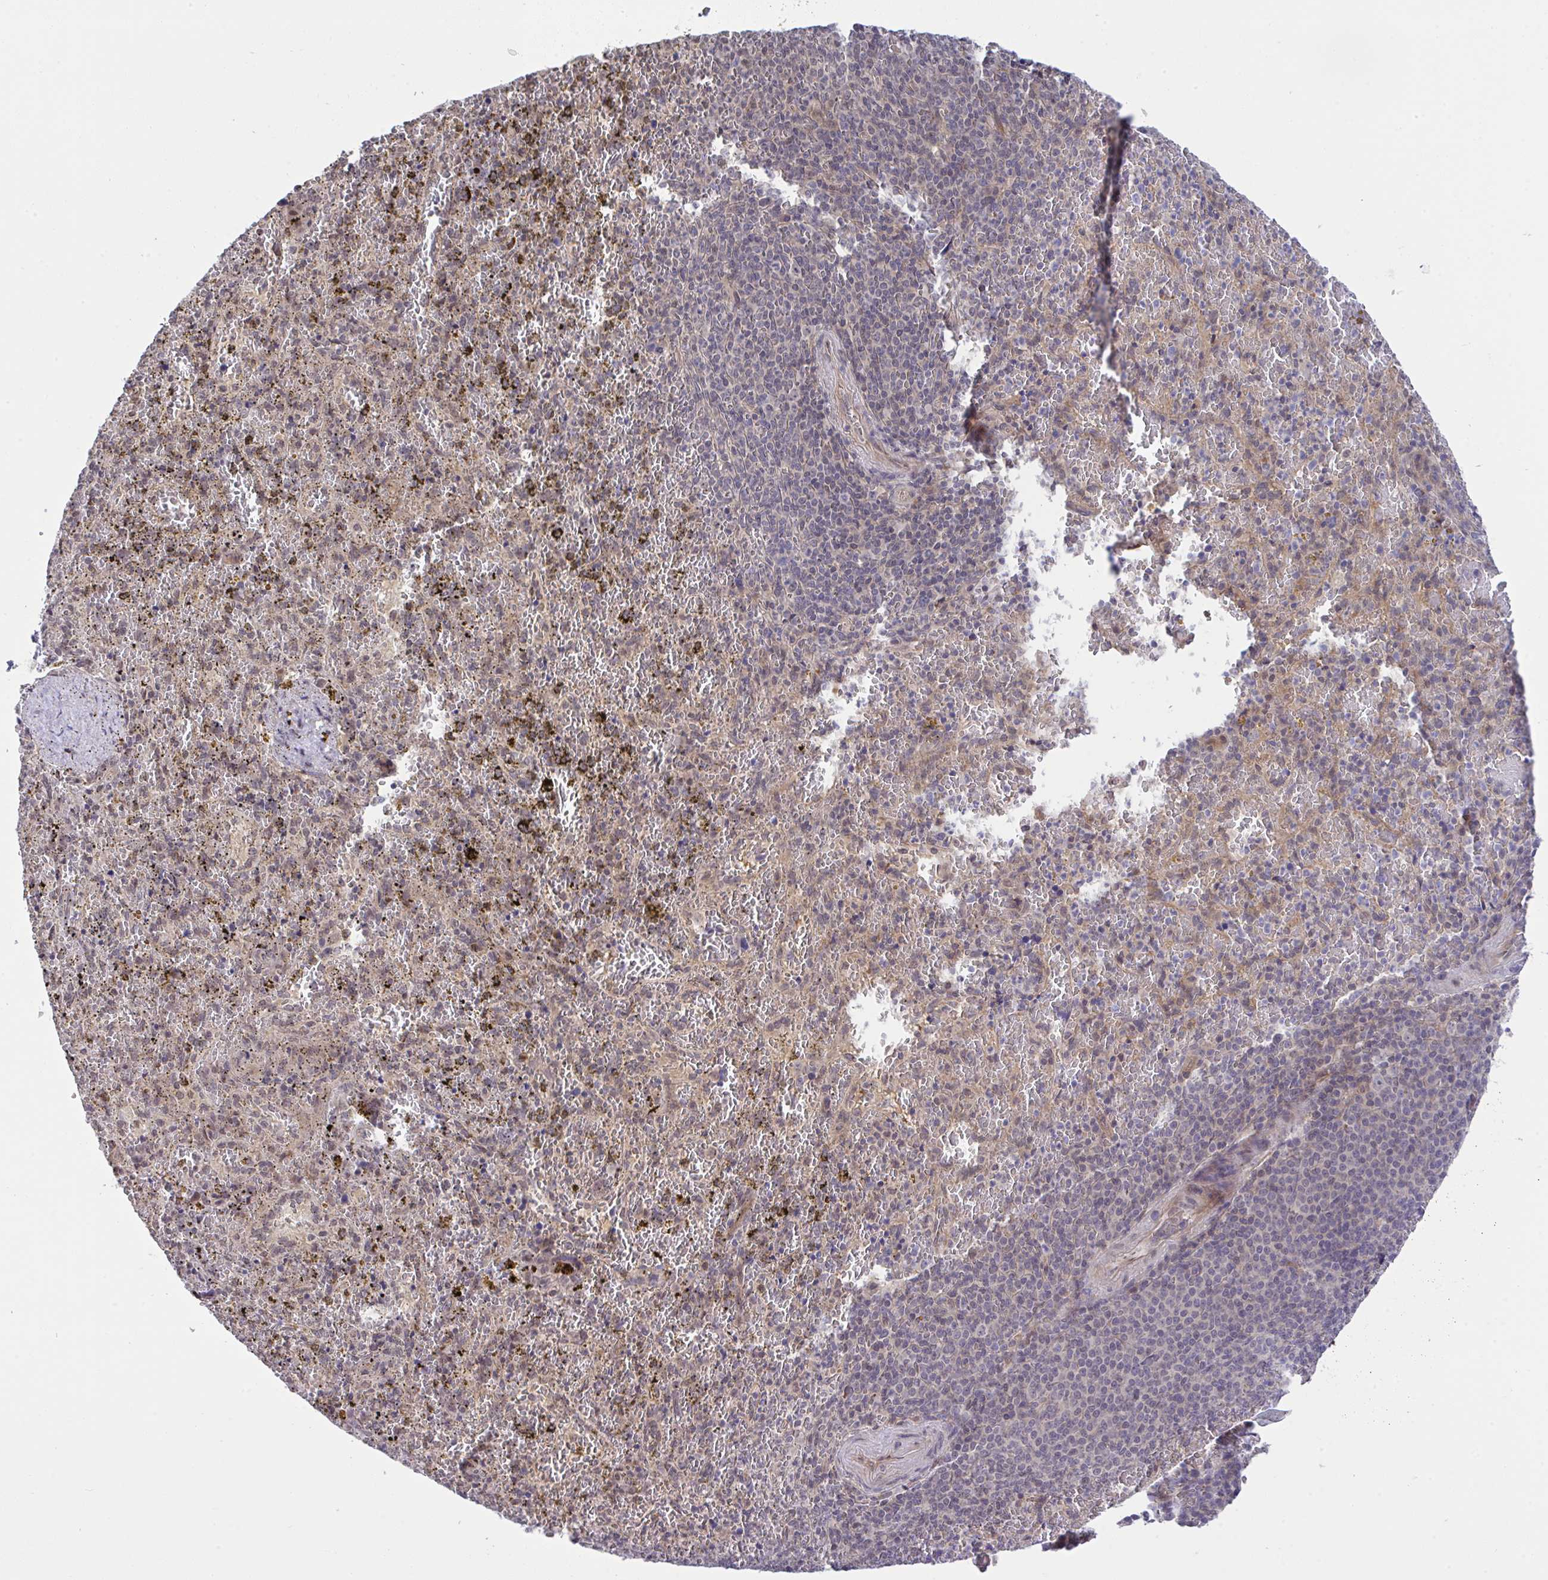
{"staining": {"intensity": "negative", "quantity": "none", "location": "none"}, "tissue": "spleen", "cell_type": "Cells in red pulp", "image_type": "normal", "snomed": [{"axis": "morphology", "description": "Normal tissue, NOS"}, {"axis": "topography", "description": "Spleen"}], "caption": "This is a micrograph of immunohistochemistry staining of unremarkable spleen, which shows no expression in cells in red pulp. The staining is performed using DAB brown chromogen with nuclei counter-stained in using hematoxylin.", "gene": "C9orf64", "patient": {"sex": "female", "age": 50}}